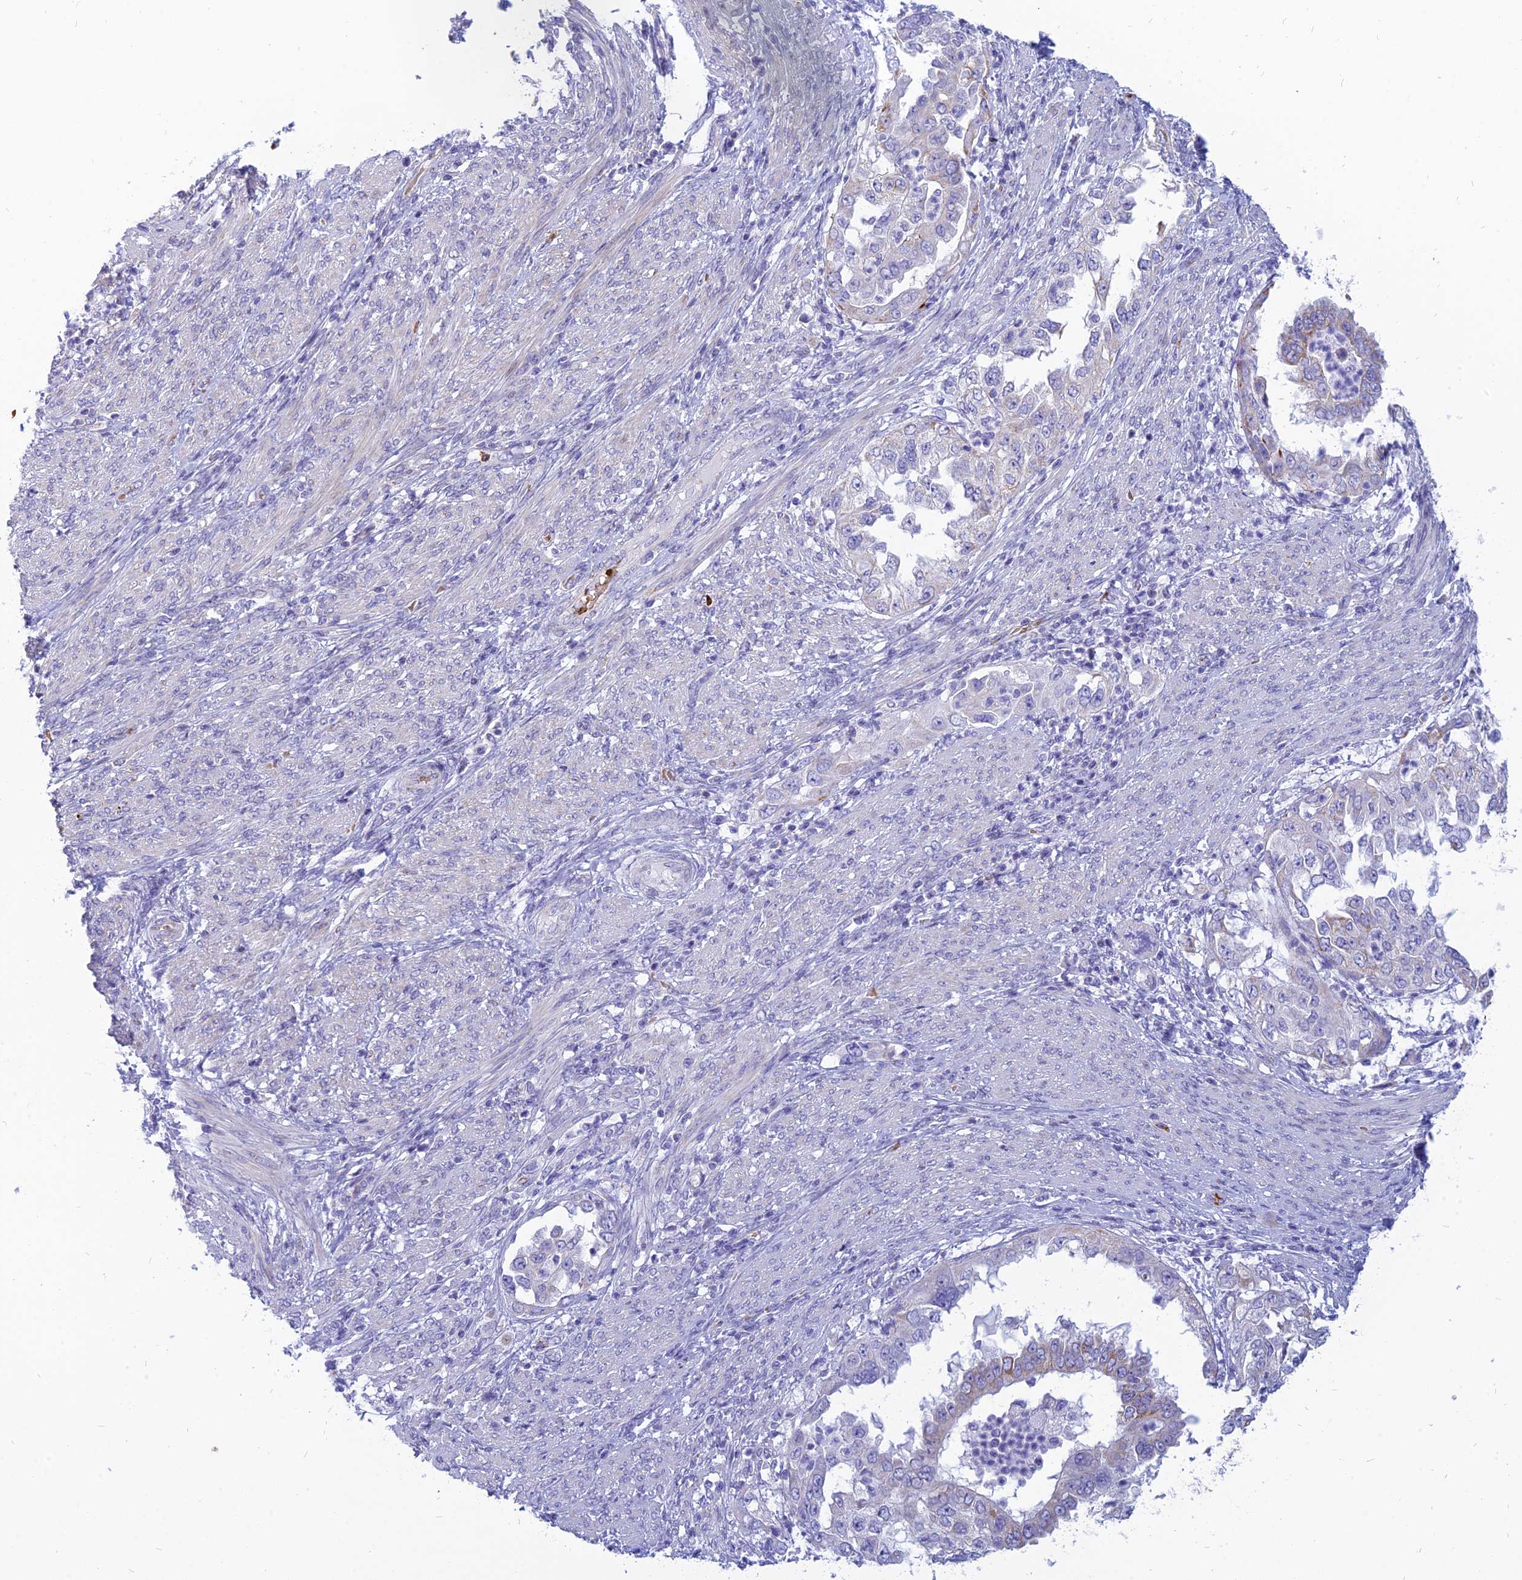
{"staining": {"intensity": "weak", "quantity": "<25%", "location": "cytoplasmic/membranous"}, "tissue": "endometrial cancer", "cell_type": "Tumor cells", "image_type": "cancer", "snomed": [{"axis": "morphology", "description": "Adenocarcinoma, NOS"}, {"axis": "topography", "description": "Endometrium"}], "caption": "Tumor cells show no significant staining in adenocarcinoma (endometrial).", "gene": "HHAT", "patient": {"sex": "female", "age": 85}}